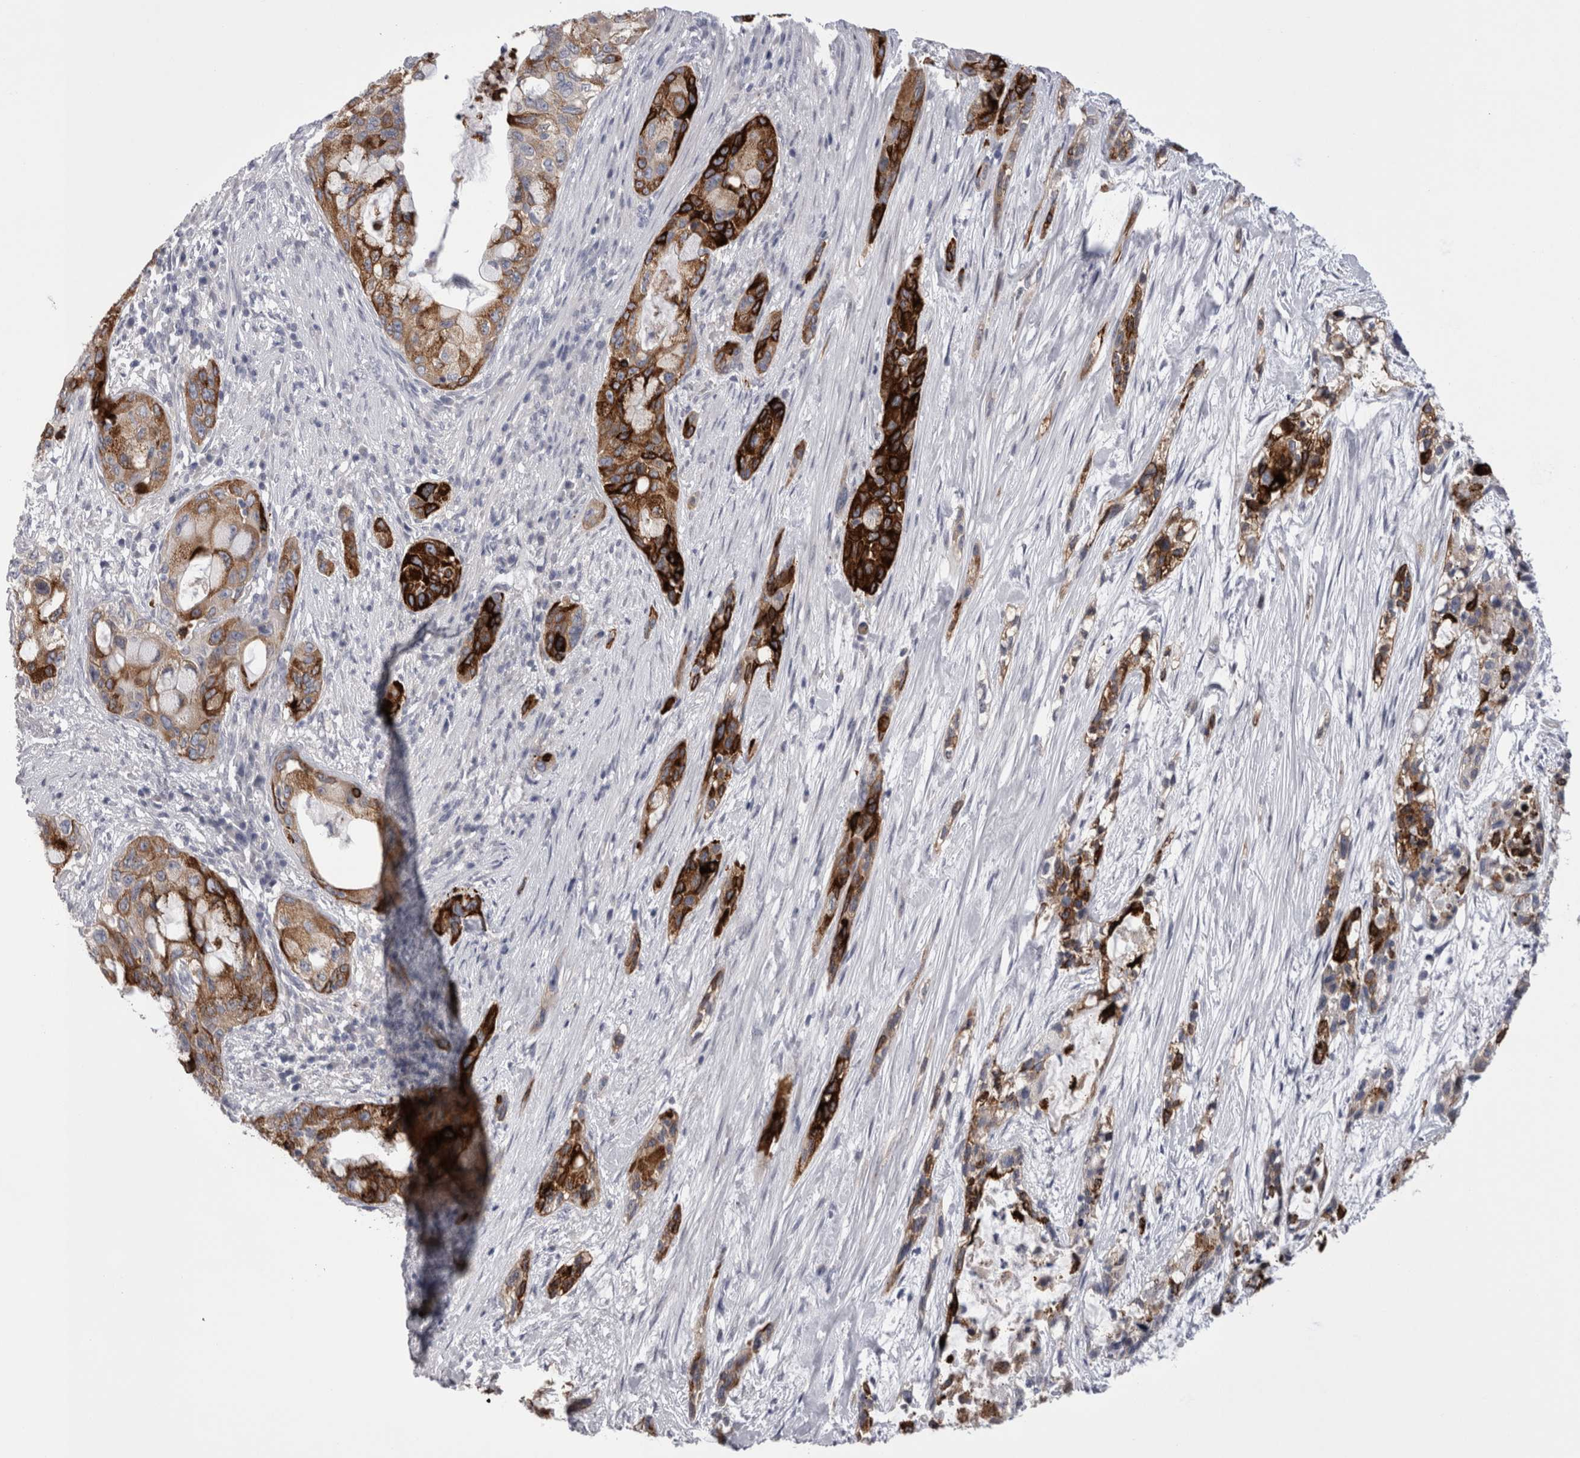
{"staining": {"intensity": "strong", "quantity": ">75%", "location": "cytoplasmic/membranous"}, "tissue": "pancreatic cancer", "cell_type": "Tumor cells", "image_type": "cancer", "snomed": [{"axis": "morphology", "description": "Adenocarcinoma, NOS"}, {"axis": "topography", "description": "Pancreas"}], "caption": "A brown stain labels strong cytoplasmic/membranous positivity of a protein in adenocarcinoma (pancreatic) tumor cells.", "gene": "PWP2", "patient": {"sex": "male", "age": 53}}